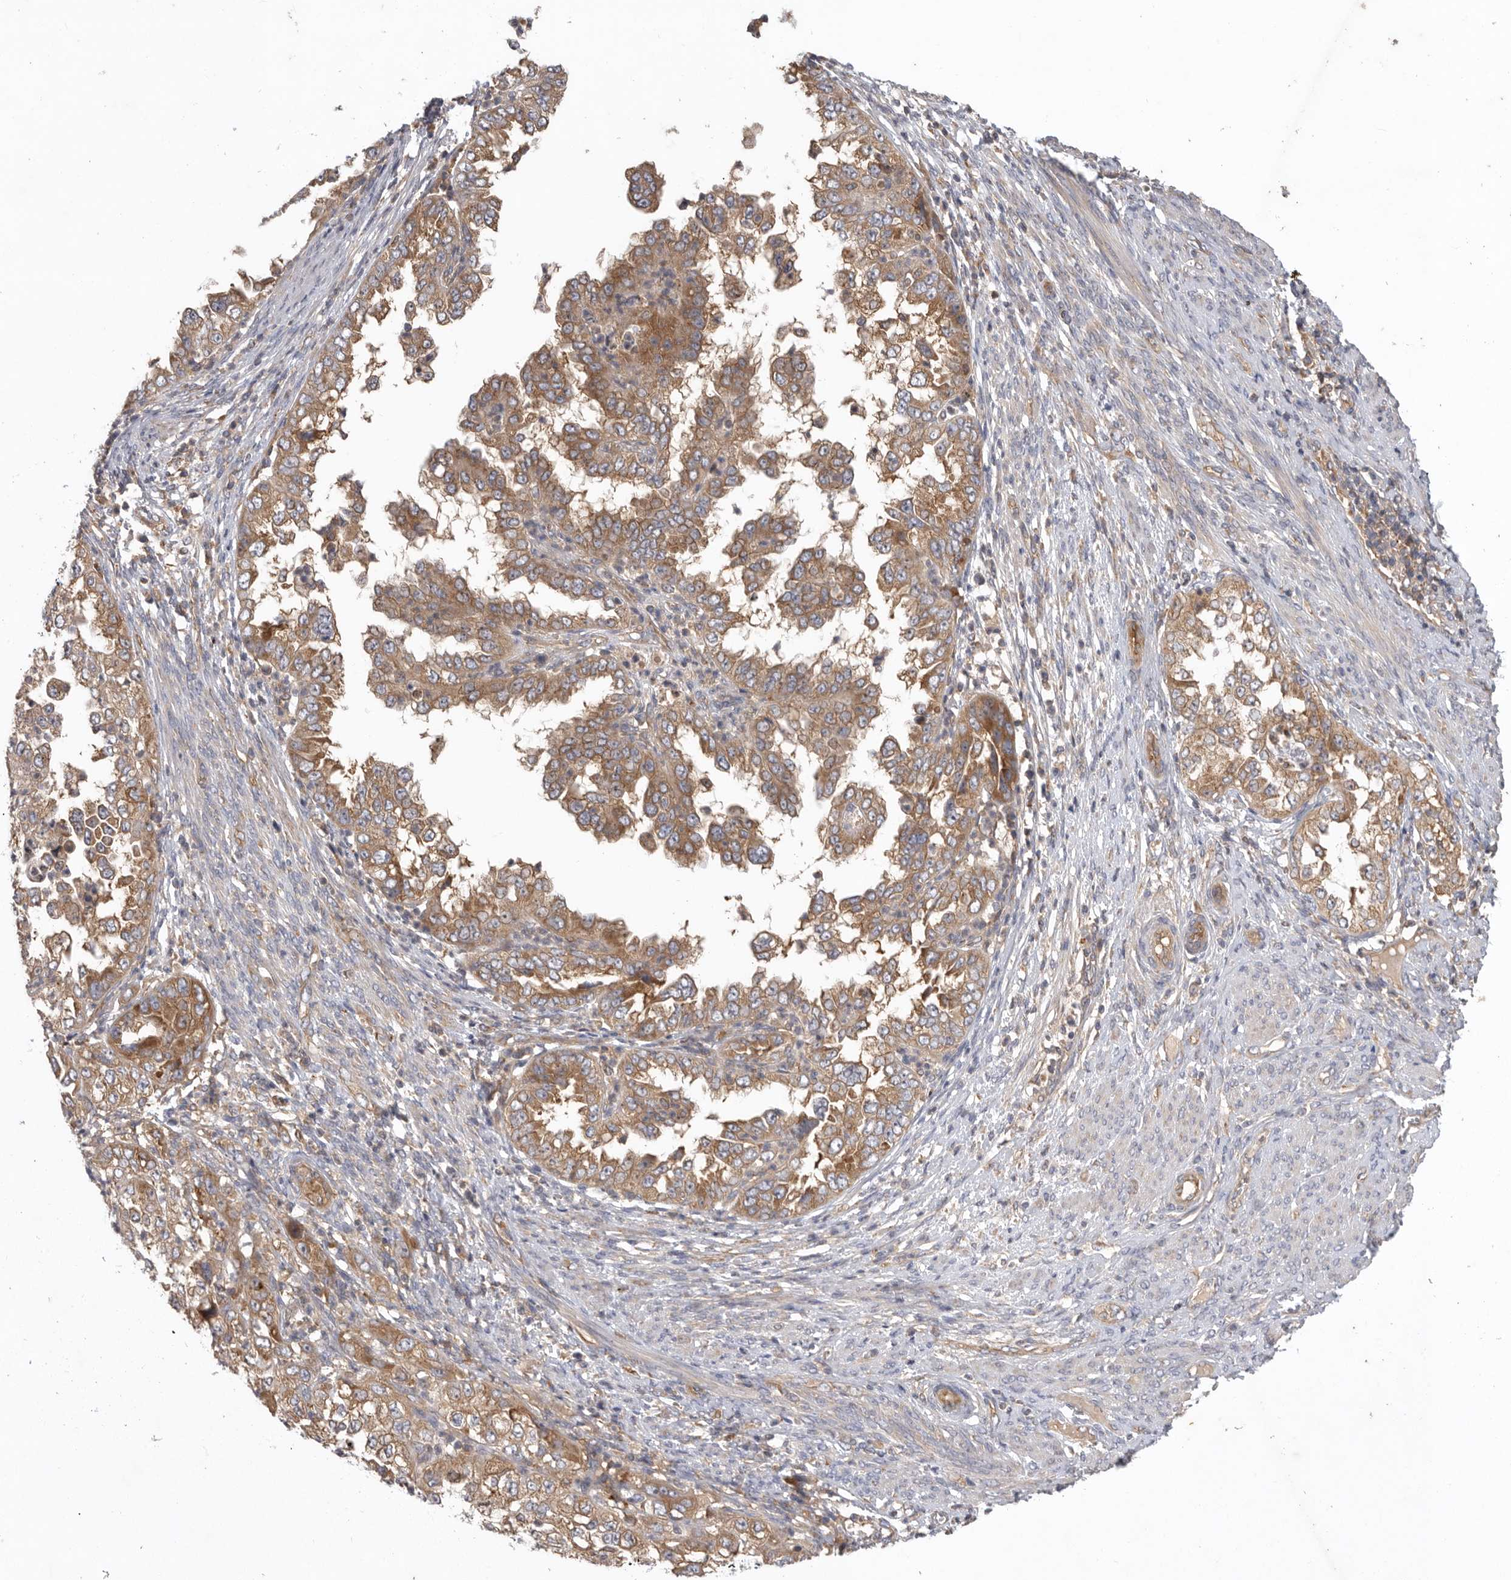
{"staining": {"intensity": "moderate", "quantity": ">75%", "location": "cytoplasmic/membranous"}, "tissue": "endometrial cancer", "cell_type": "Tumor cells", "image_type": "cancer", "snomed": [{"axis": "morphology", "description": "Adenocarcinoma, NOS"}, {"axis": "topography", "description": "Endometrium"}], "caption": "Endometrial cancer (adenocarcinoma) tissue demonstrates moderate cytoplasmic/membranous staining in approximately >75% of tumor cells, visualized by immunohistochemistry.", "gene": "C1orf109", "patient": {"sex": "female", "age": 85}}